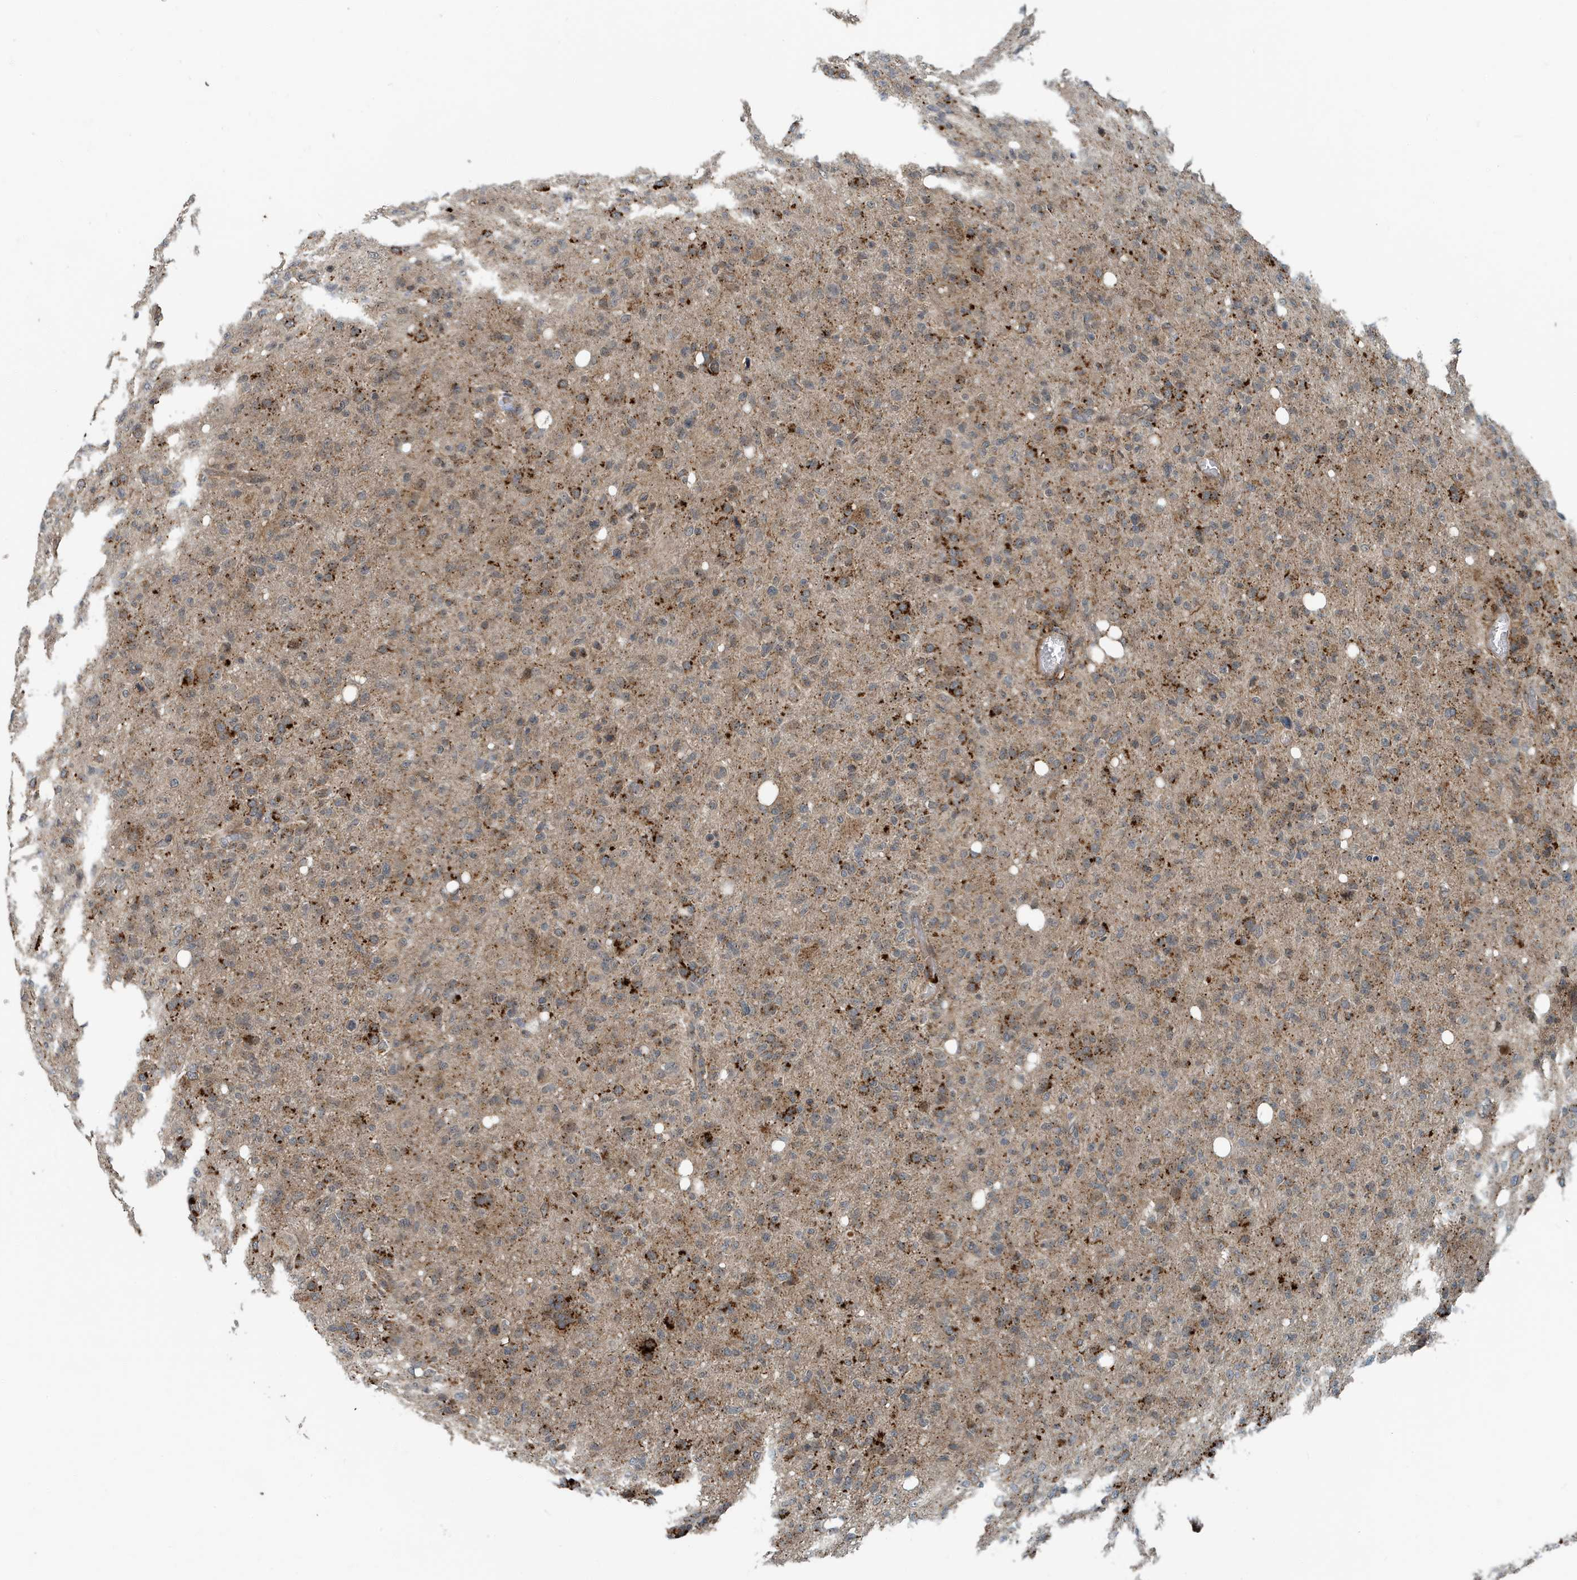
{"staining": {"intensity": "moderate", "quantity": "25%-75%", "location": "cytoplasmic/membranous"}, "tissue": "glioma", "cell_type": "Tumor cells", "image_type": "cancer", "snomed": [{"axis": "morphology", "description": "Glioma, malignant, High grade"}, {"axis": "topography", "description": "Brain"}], "caption": "Immunohistochemical staining of human glioma displays moderate cytoplasmic/membranous protein expression in about 25%-75% of tumor cells. (Stains: DAB (3,3'-diaminobenzidine) in brown, nuclei in blue, Microscopy: brightfield microscopy at high magnification).", "gene": "KIF15", "patient": {"sex": "female", "age": 57}}